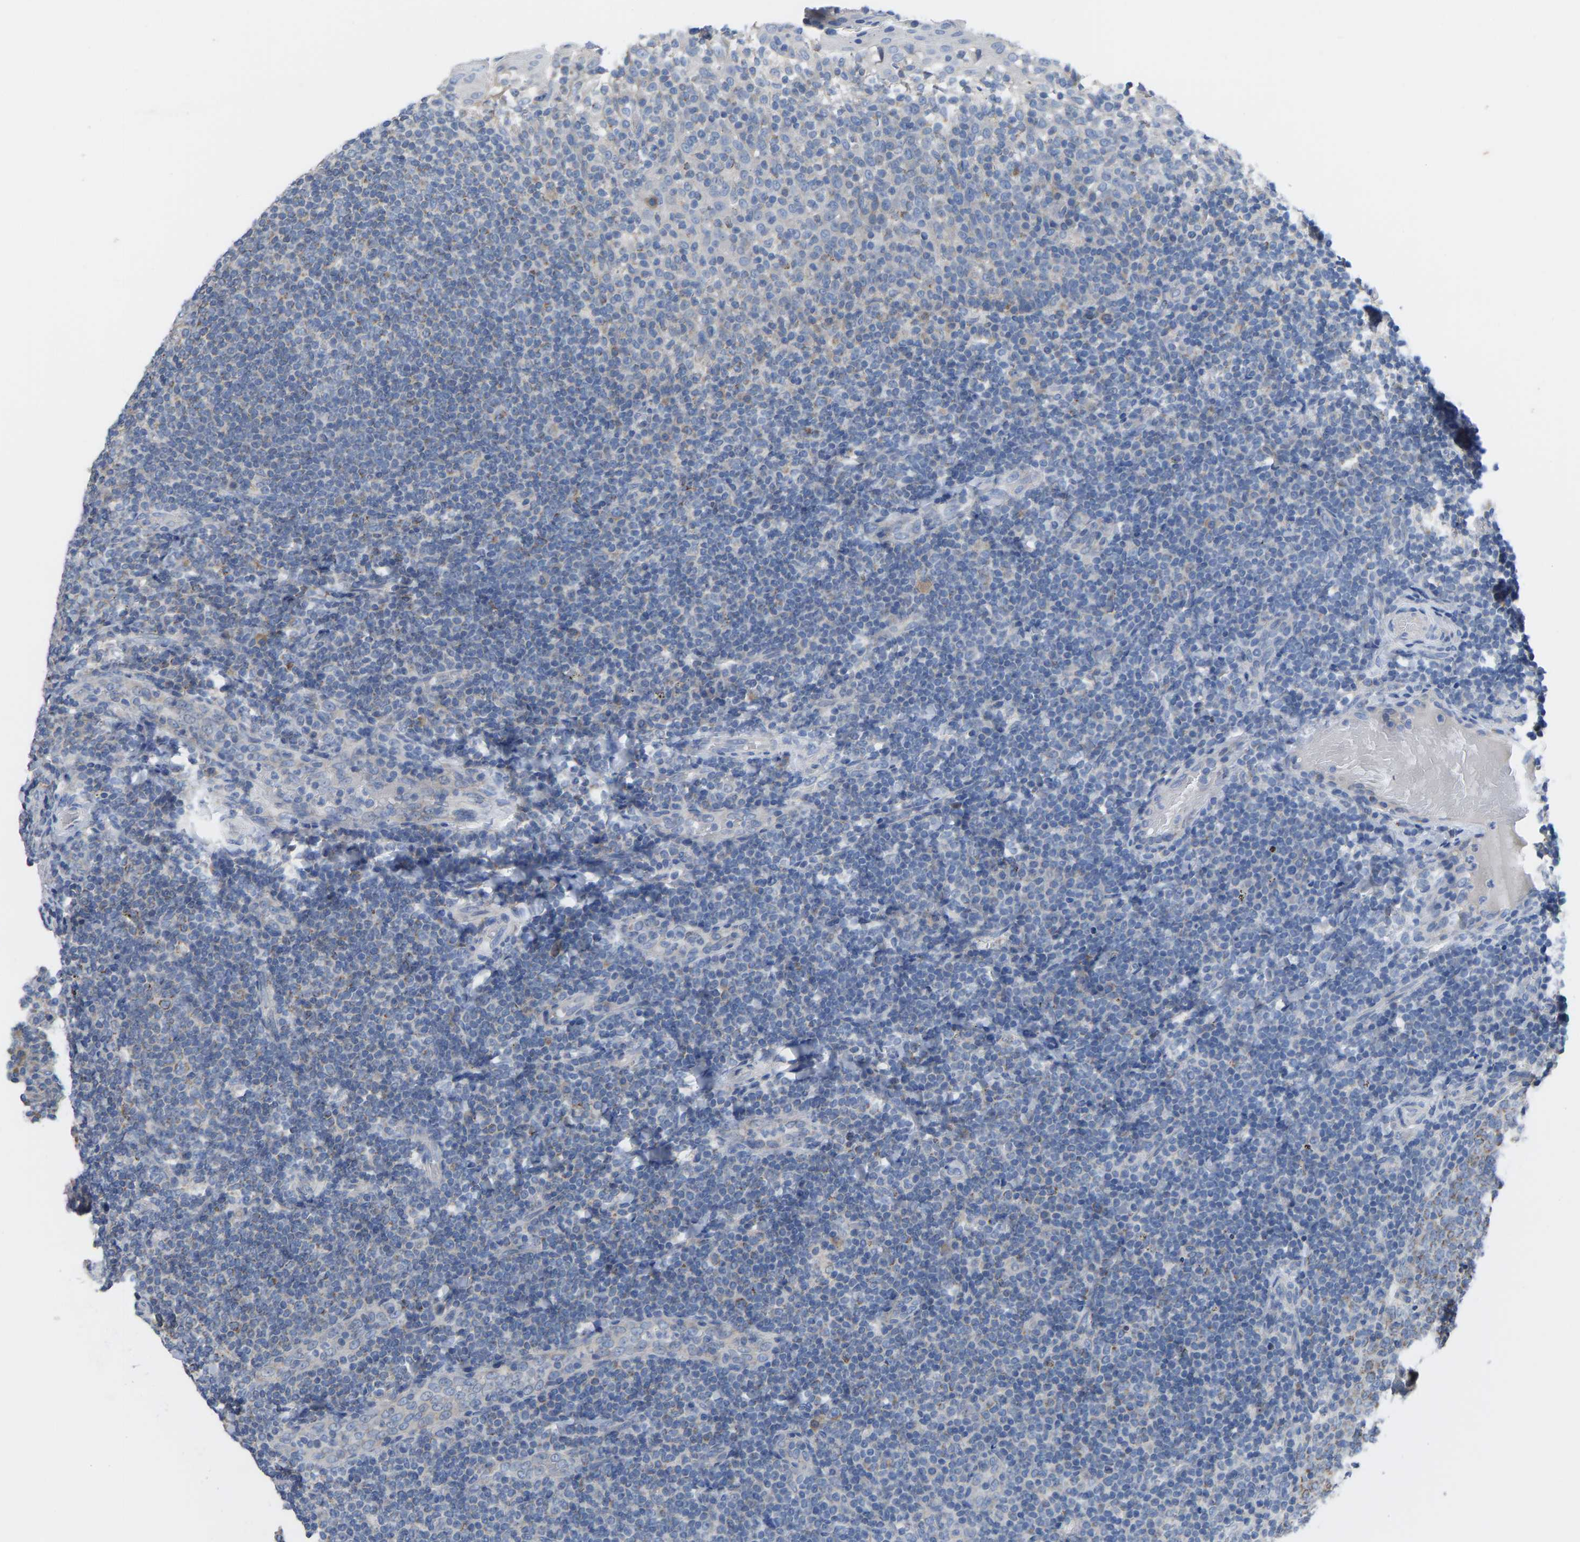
{"staining": {"intensity": "weak", "quantity": "<25%", "location": "cytoplasmic/membranous"}, "tissue": "tonsil", "cell_type": "Germinal center cells", "image_type": "normal", "snomed": [{"axis": "morphology", "description": "Normal tissue, NOS"}, {"axis": "topography", "description": "Tonsil"}], "caption": "Protein analysis of normal tonsil reveals no significant staining in germinal center cells.", "gene": "OLIG2", "patient": {"sex": "female", "age": 19}}